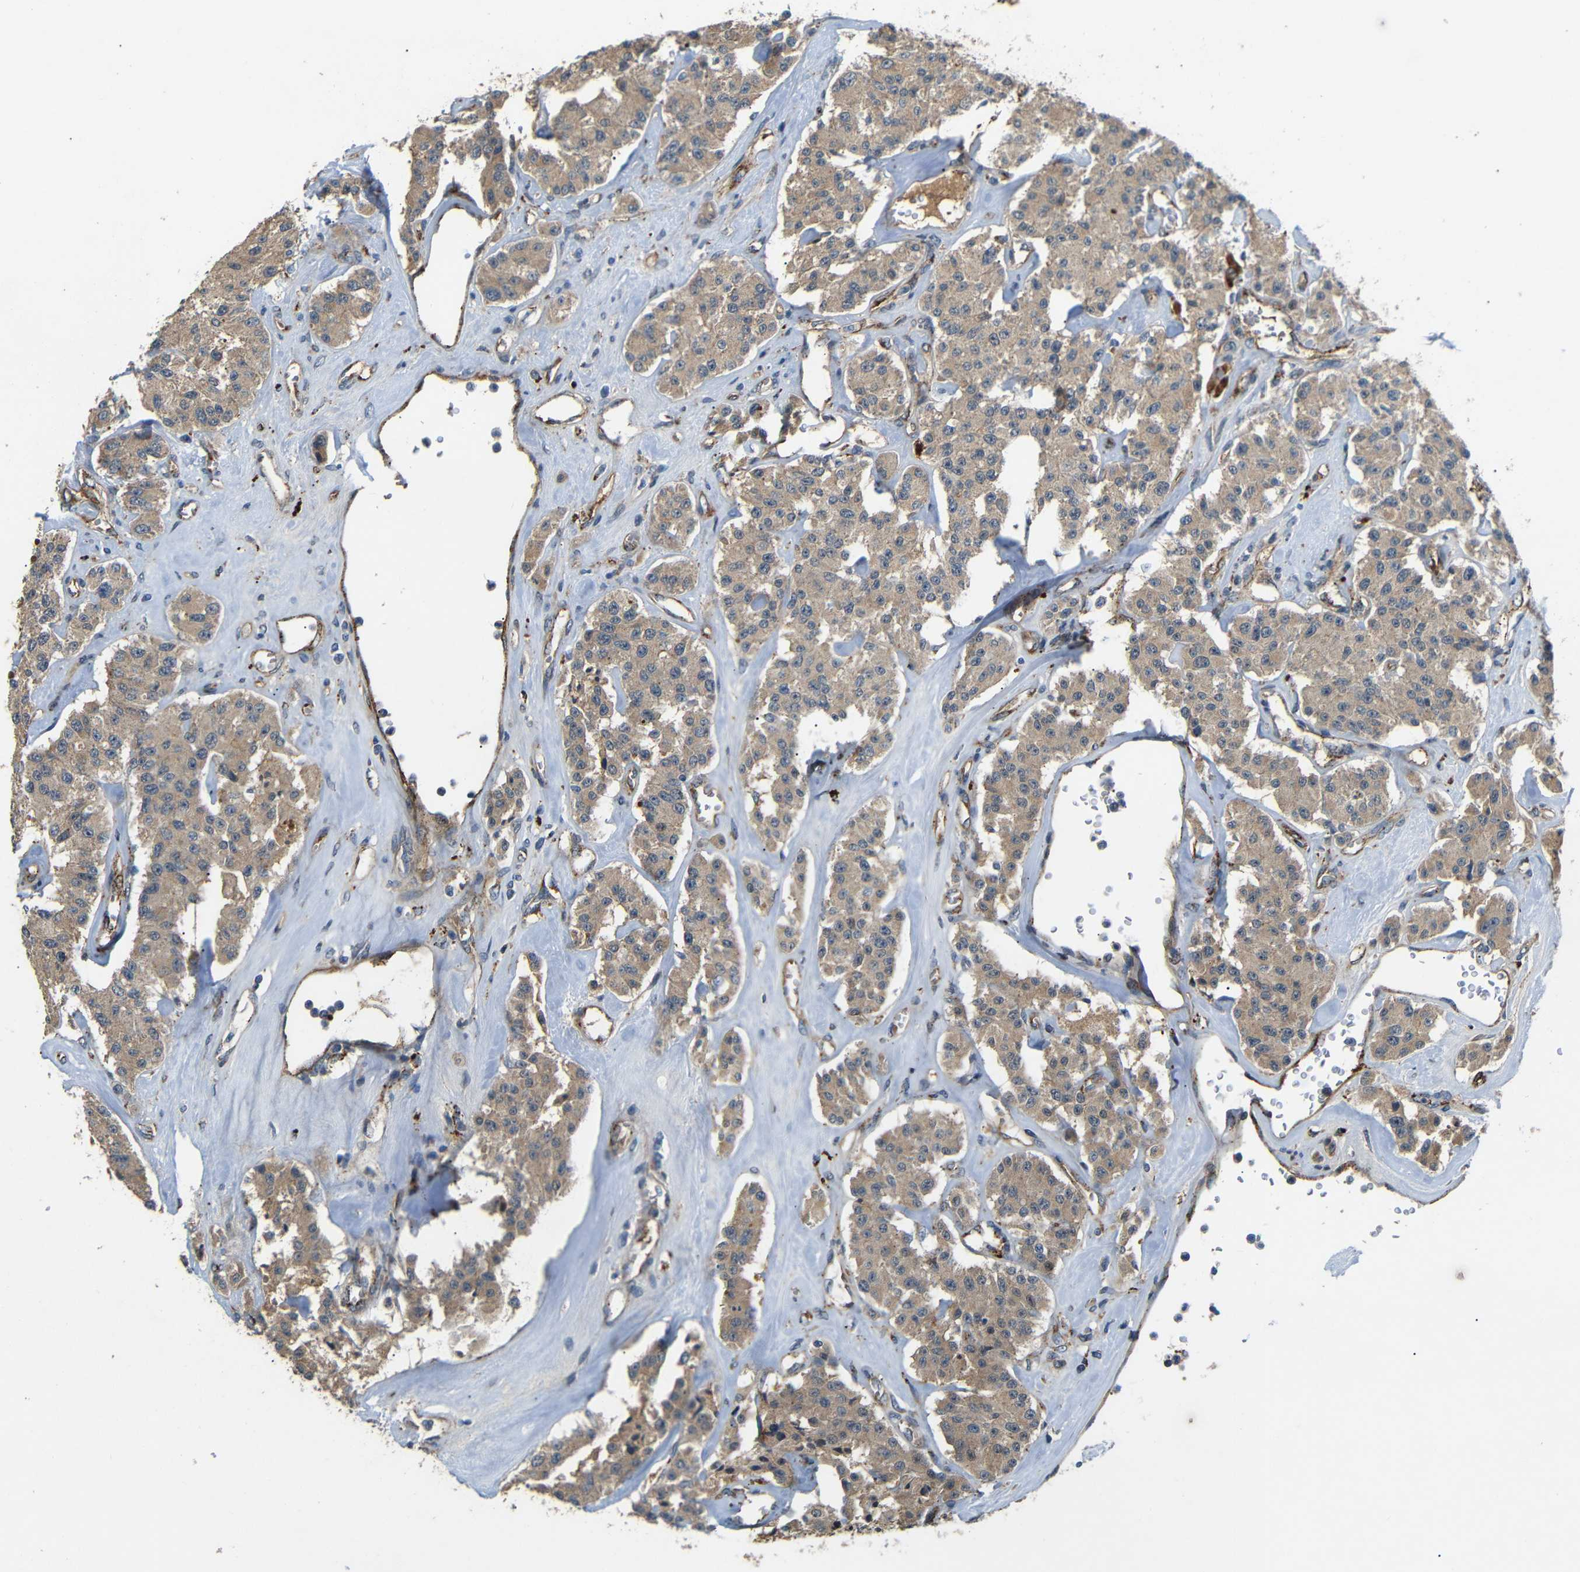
{"staining": {"intensity": "weak", "quantity": ">75%", "location": "cytoplasmic/membranous"}, "tissue": "carcinoid", "cell_type": "Tumor cells", "image_type": "cancer", "snomed": [{"axis": "morphology", "description": "Carcinoid, malignant, NOS"}, {"axis": "topography", "description": "Pancreas"}], "caption": "Protein expression analysis of carcinoid displays weak cytoplasmic/membranous positivity in about >75% of tumor cells.", "gene": "ATP7A", "patient": {"sex": "male", "age": 41}}